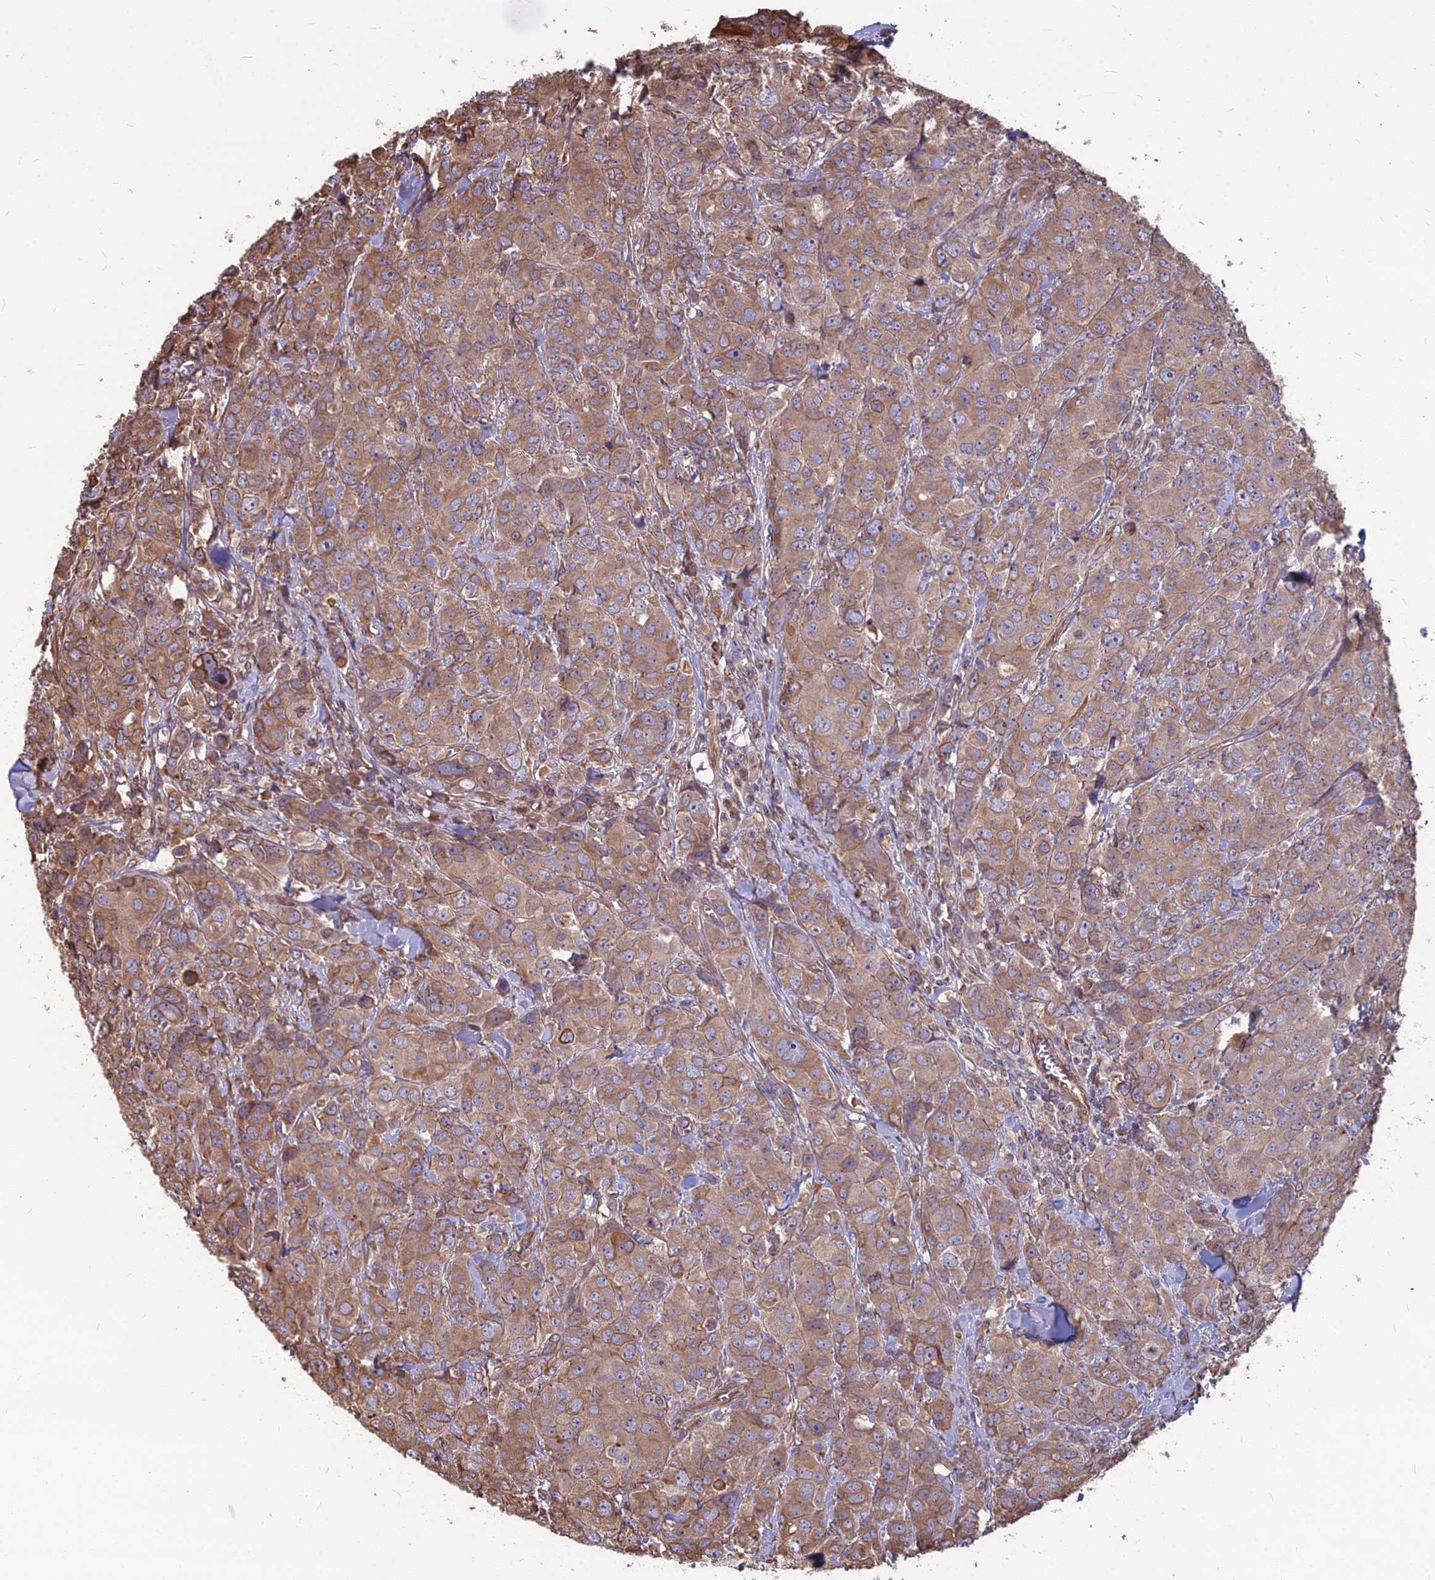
{"staining": {"intensity": "moderate", "quantity": ">75%", "location": "cytoplasmic/membranous"}, "tissue": "breast cancer", "cell_type": "Tumor cells", "image_type": "cancer", "snomed": [{"axis": "morphology", "description": "Duct carcinoma"}, {"axis": "topography", "description": "Breast"}], "caption": "An image of human breast cancer (infiltrating ductal carcinoma) stained for a protein shows moderate cytoplasmic/membranous brown staining in tumor cells.", "gene": "LSM6", "patient": {"sex": "female", "age": 43}}